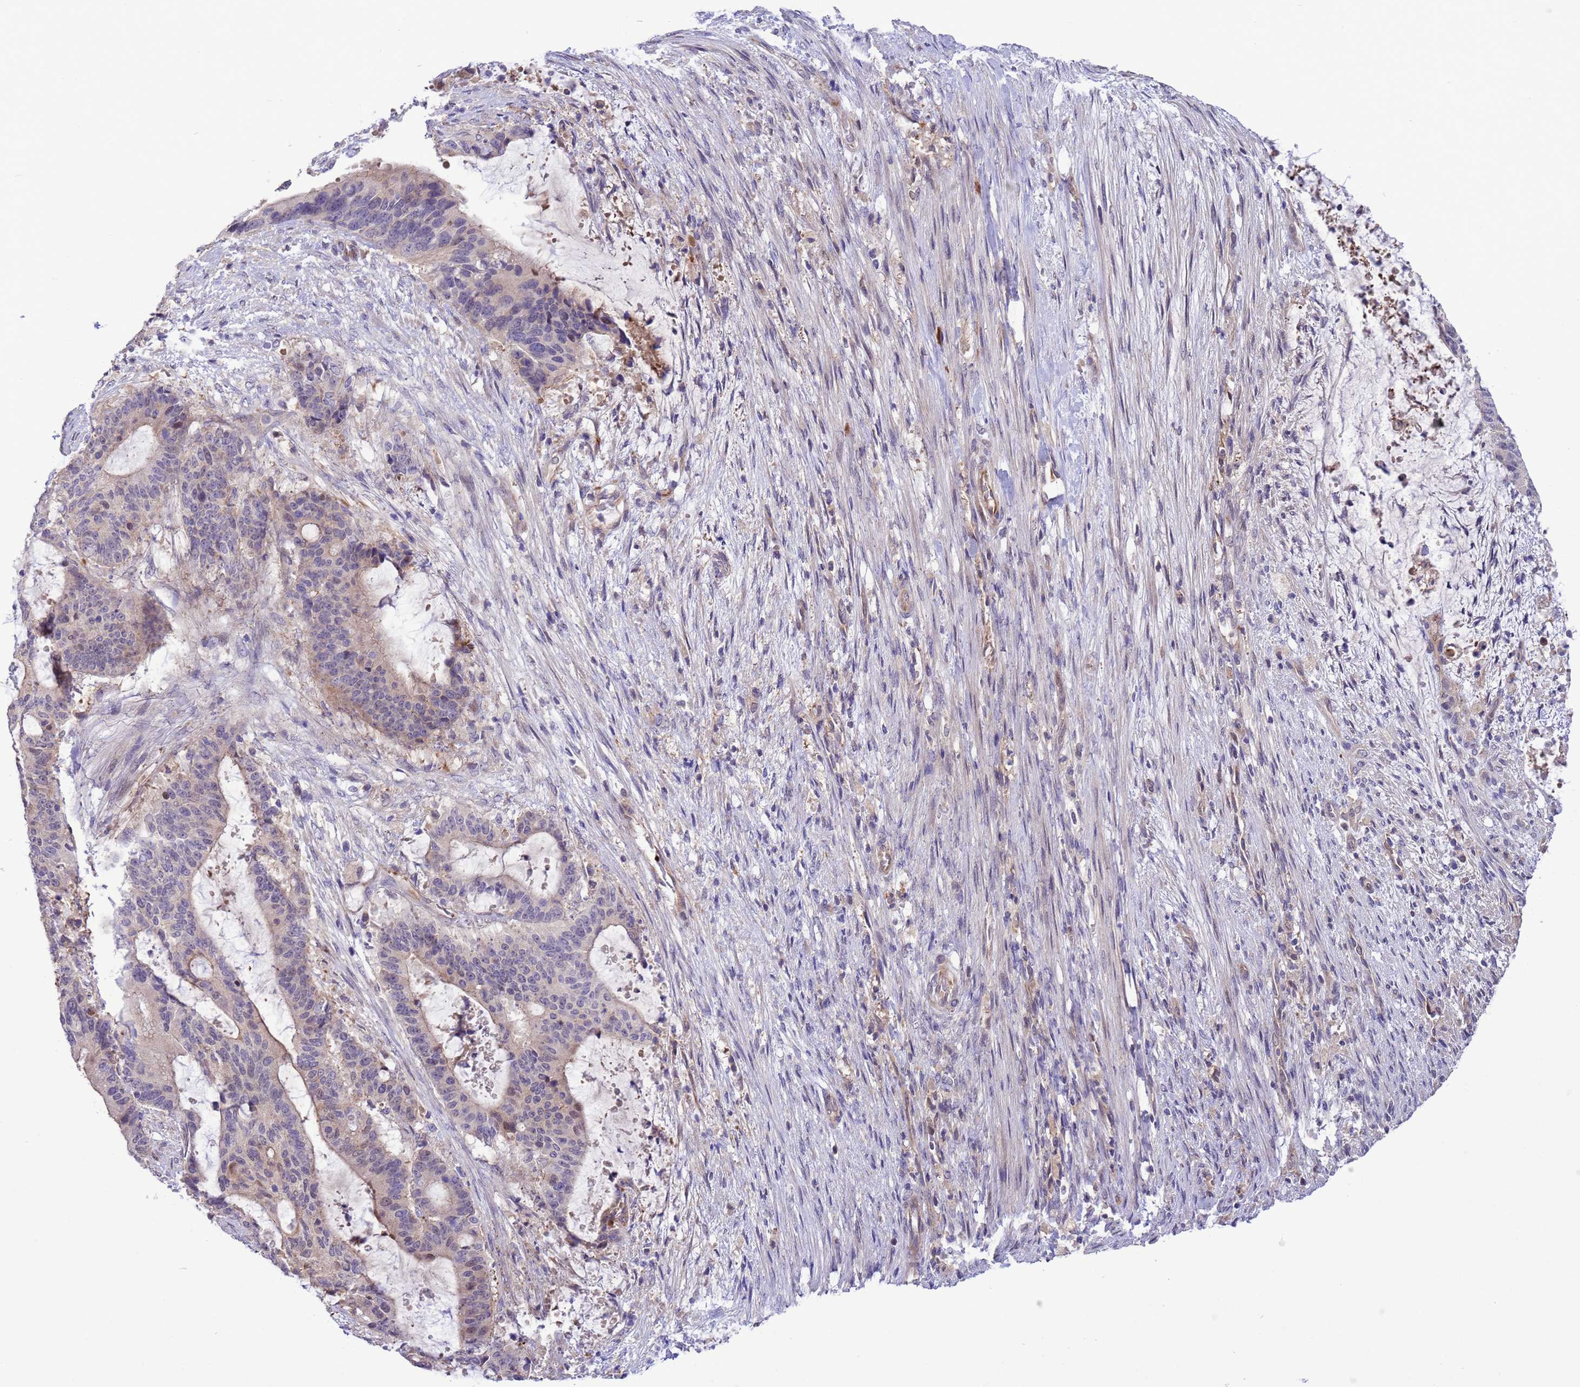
{"staining": {"intensity": "weak", "quantity": "<25%", "location": "nuclear"}, "tissue": "liver cancer", "cell_type": "Tumor cells", "image_type": "cancer", "snomed": [{"axis": "morphology", "description": "Normal tissue, NOS"}, {"axis": "morphology", "description": "Cholangiocarcinoma"}, {"axis": "topography", "description": "Liver"}, {"axis": "topography", "description": "Peripheral nerve tissue"}], "caption": "This histopathology image is of liver cancer stained with immunohistochemistry (IHC) to label a protein in brown with the nuclei are counter-stained blue. There is no positivity in tumor cells.", "gene": "GJA10", "patient": {"sex": "female", "age": 73}}